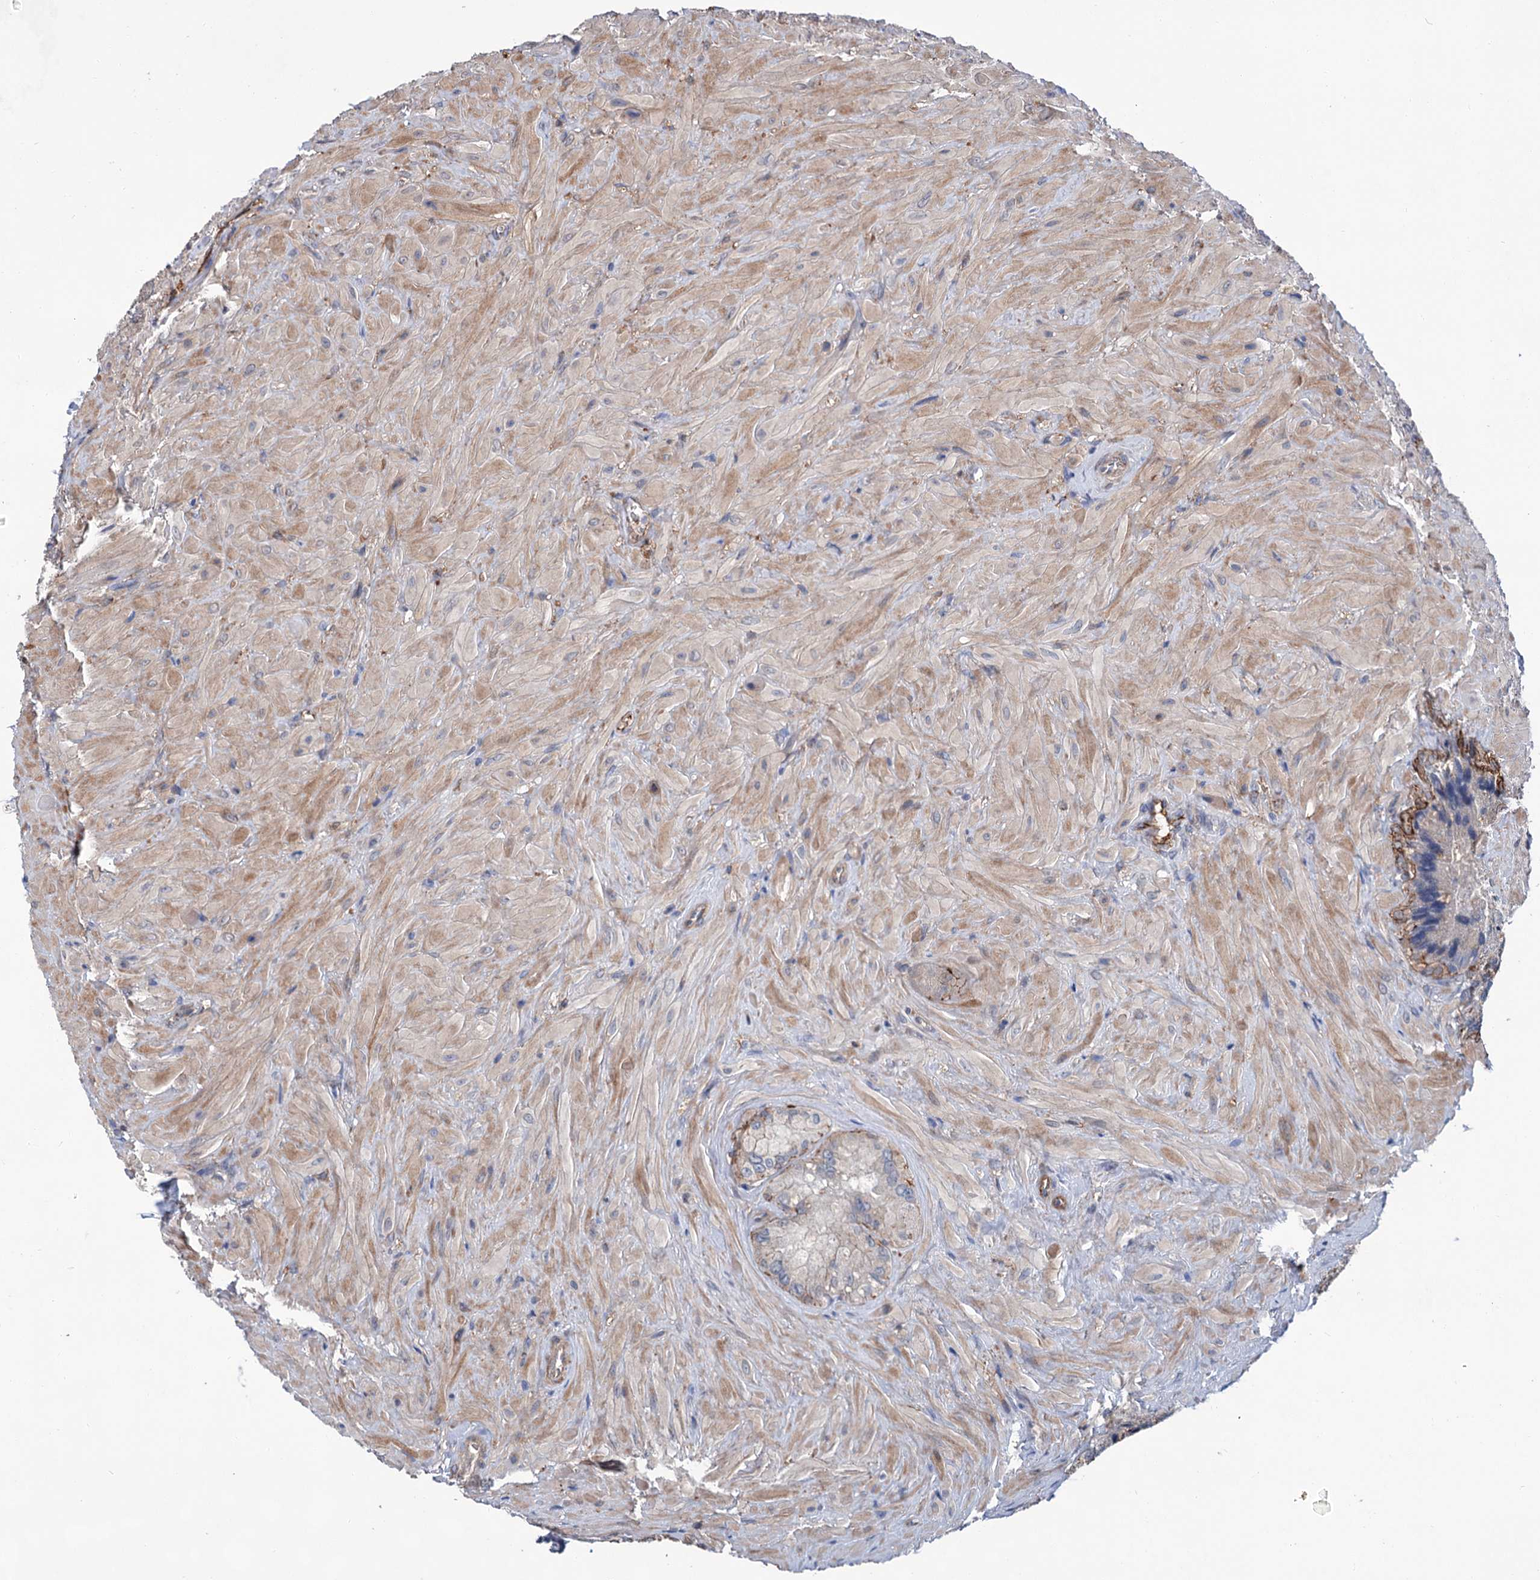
{"staining": {"intensity": "negative", "quantity": "none", "location": "none"}, "tissue": "seminal vesicle", "cell_type": "Glandular cells", "image_type": "normal", "snomed": [{"axis": "morphology", "description": "Normal tissue, NOS"}, {"axis": "topography", "description": "Seminal veicle"}], "caption": "DAB (3,3'-diaminobenzidine) immunohistochemical staining of unremarkable seminal vesicle reveals no significant staining in glandular cells.", "gene": "TMTC3", "patient": {"sex": "male", "age": 62}}